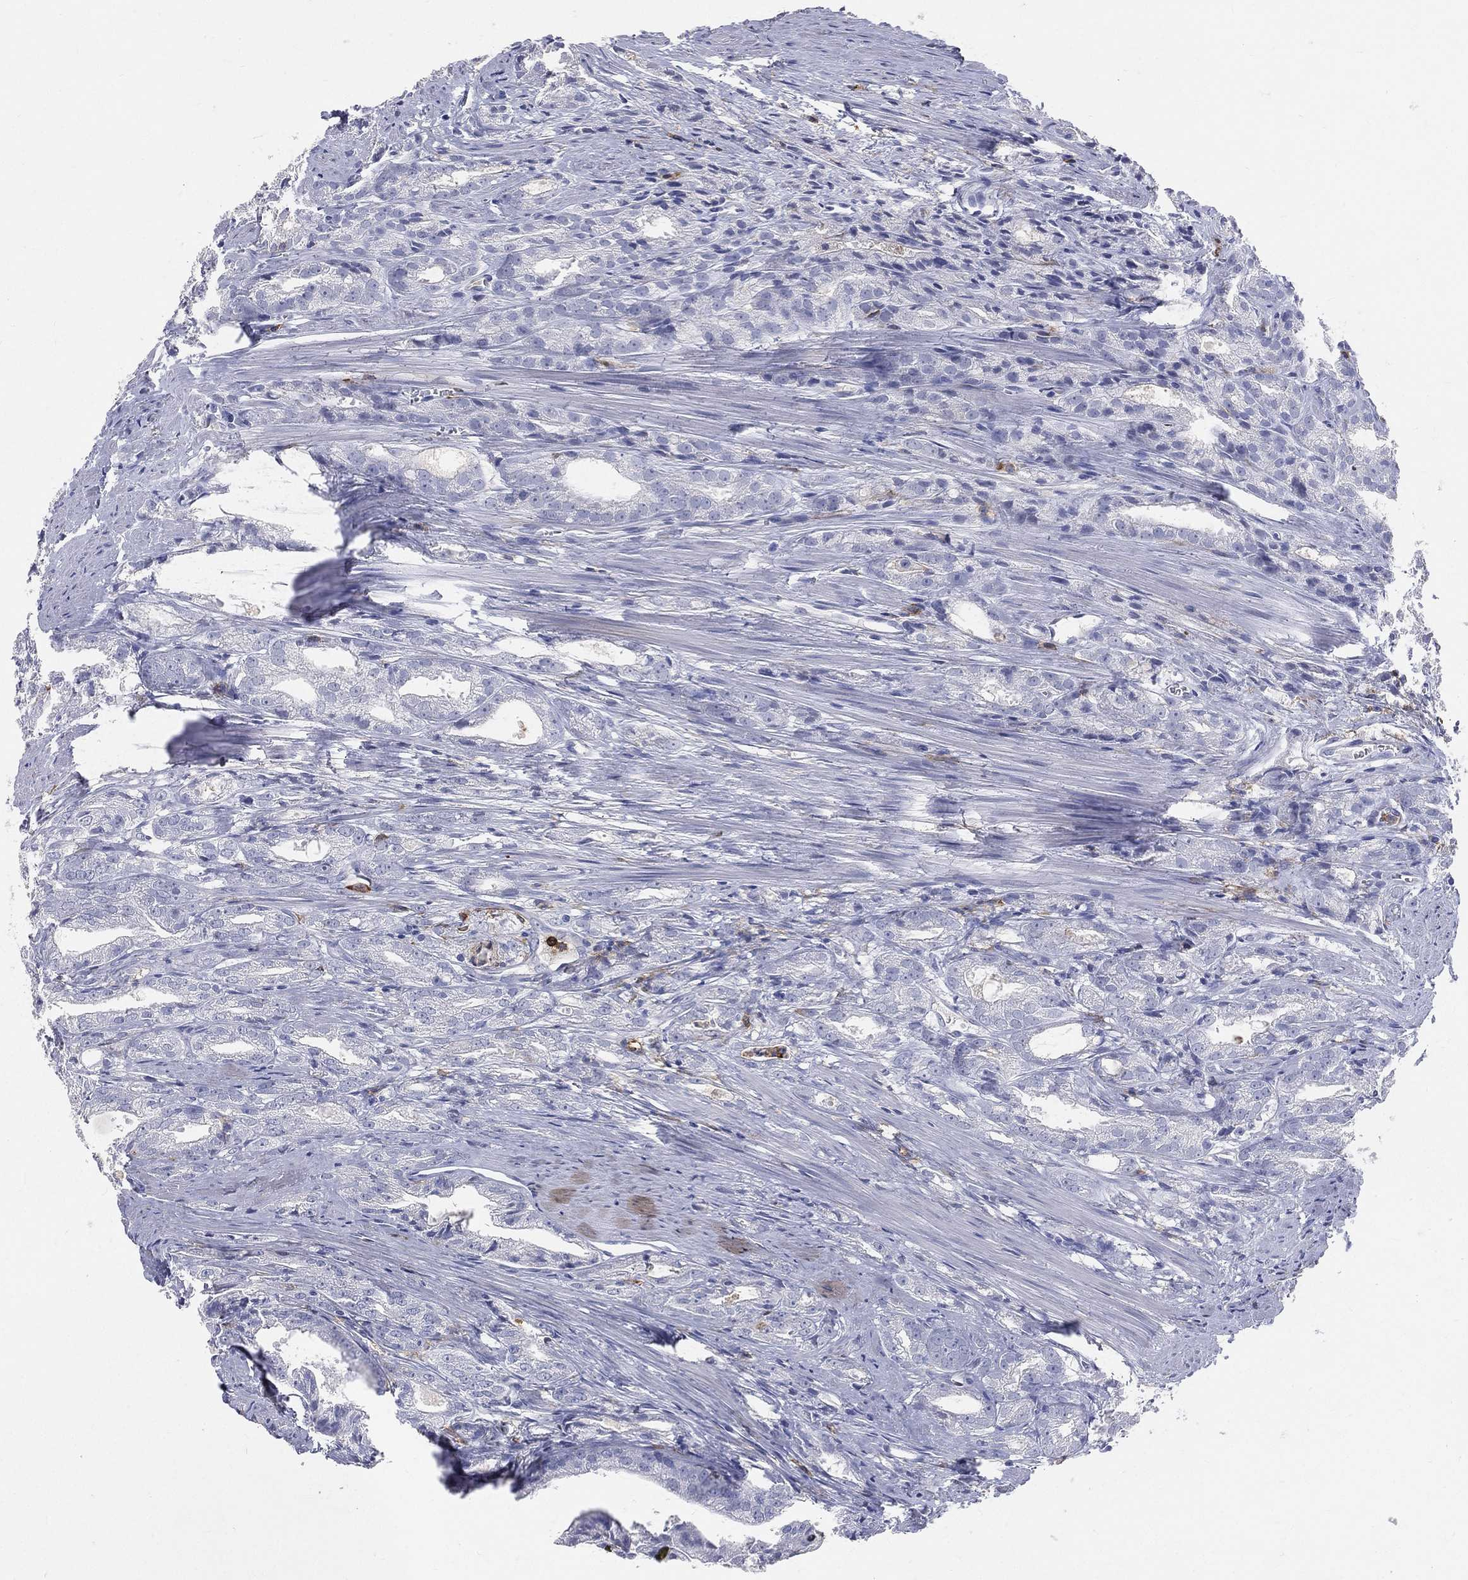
{"staining": {"intensity": "negative", "quantity": "none", "location": "none"}, "tissue": "prostate cancer", "cell_type": "Tumor cells", "image_type": "cancer", "snomed": [{"axis": "morphology", "description": "Adenocarcinoma, NOS"}, {"axis": "morphology", "description": "Adenocarcinoma, High grade"}, {"axis": "topography", "description": "Prostate"}], "caption": "Tumor cells show no significant positivity in prostate adenocarcinoma (high-grade).", "gene": "CD33", "patient": {"sex": "male", "age": 70}}